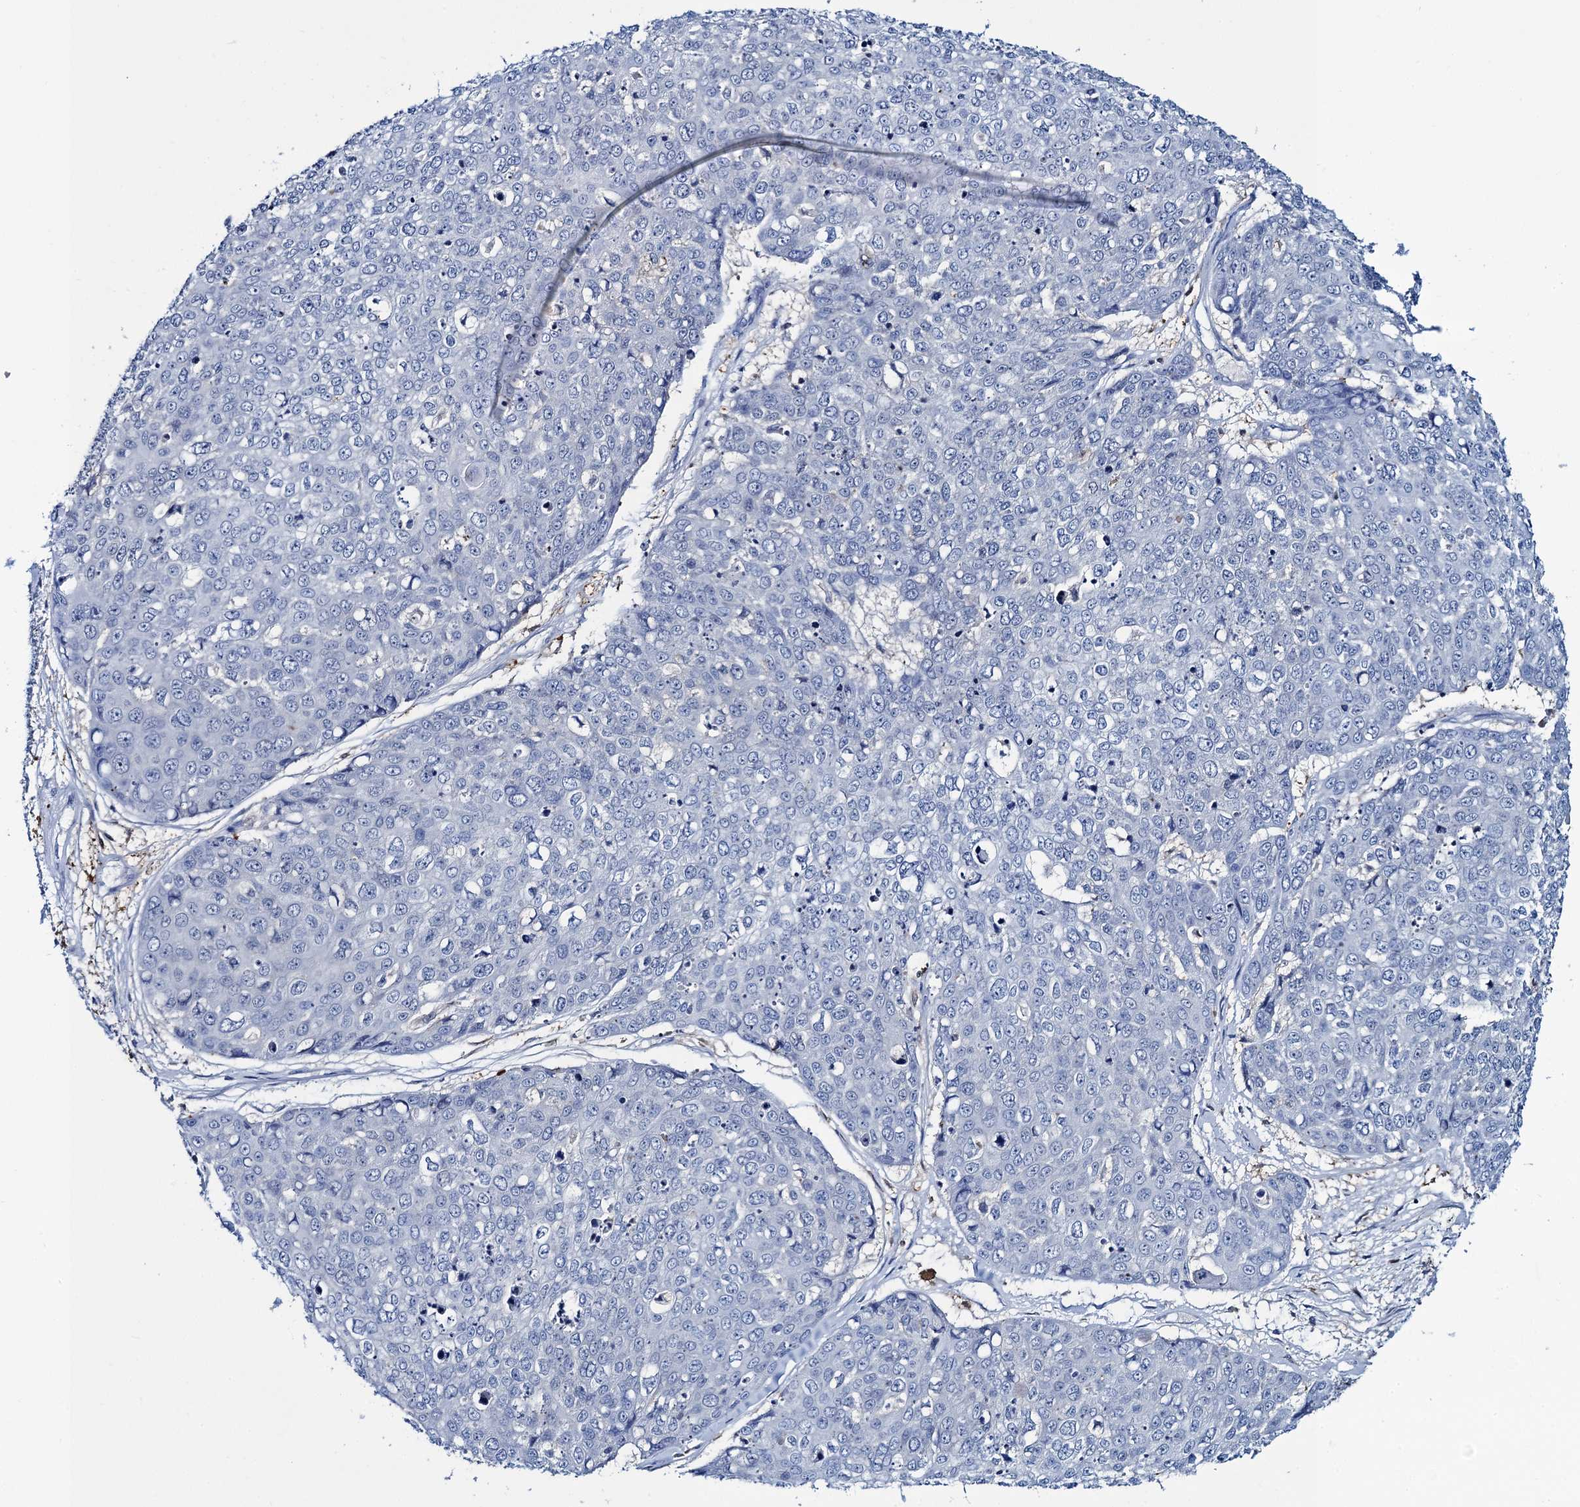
{"staining": {"intensity": "weak", "quantity": "<25%", "location": "cytoplasmic/membranous"}, "tissue": "skin cancer", "cell_type": "Tumor cells", "image_type": "cancer", "snomed": [{"axis": "morphology", "description": "Squamous cell carcinoma, NOS"}, {"axis": "topography", "description": "Skin"}], "caption": "IHC photomicrograph of human skin squamous cell carcinoma stained for a protein (brown), which exhibits no positivity in tumor cells.", "gene": "FAH", "patient": {"sex": "female", "age": 44}}